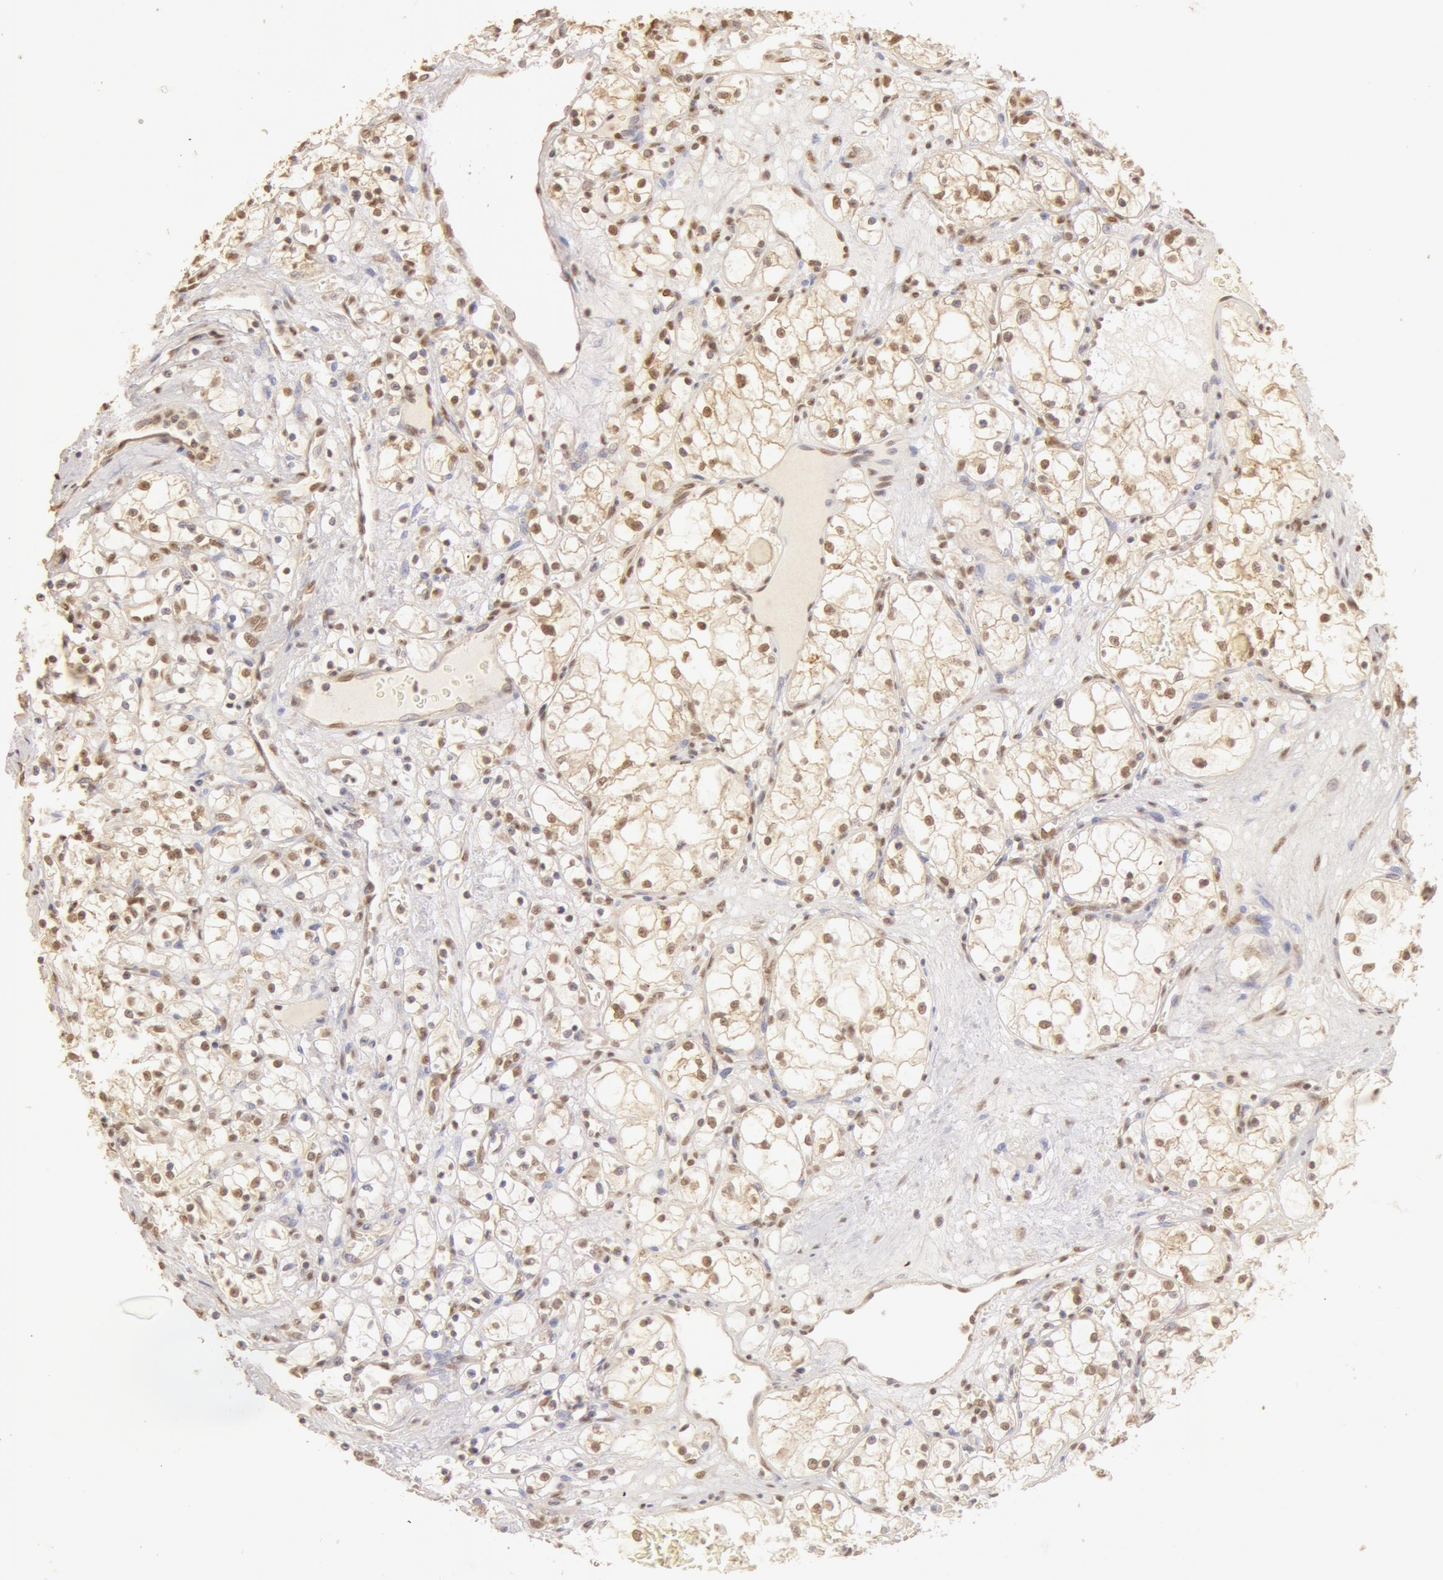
{"staining": {"intensity": "moderate", "quantity": ">75%", "location": "cytoplasmic/membranous,nuclear"}, "tissue": "renal cancer", "cell_type": "Tumor cells", "image_type": "cancer", "snomed": [{"axis": "morphology", "description": "Adenocarcinoma, NOS"}, {"axis": "topography", "description": "Kidney"}], "caption": "A medium amount of moderate cytoplasmic/membranous and nuclear positivity is present in about >75% of tumor cells in renal adenocarcinoma tissue.", "gene": "SNRNP70", "patient": {"sex": "male", "age": 61}}